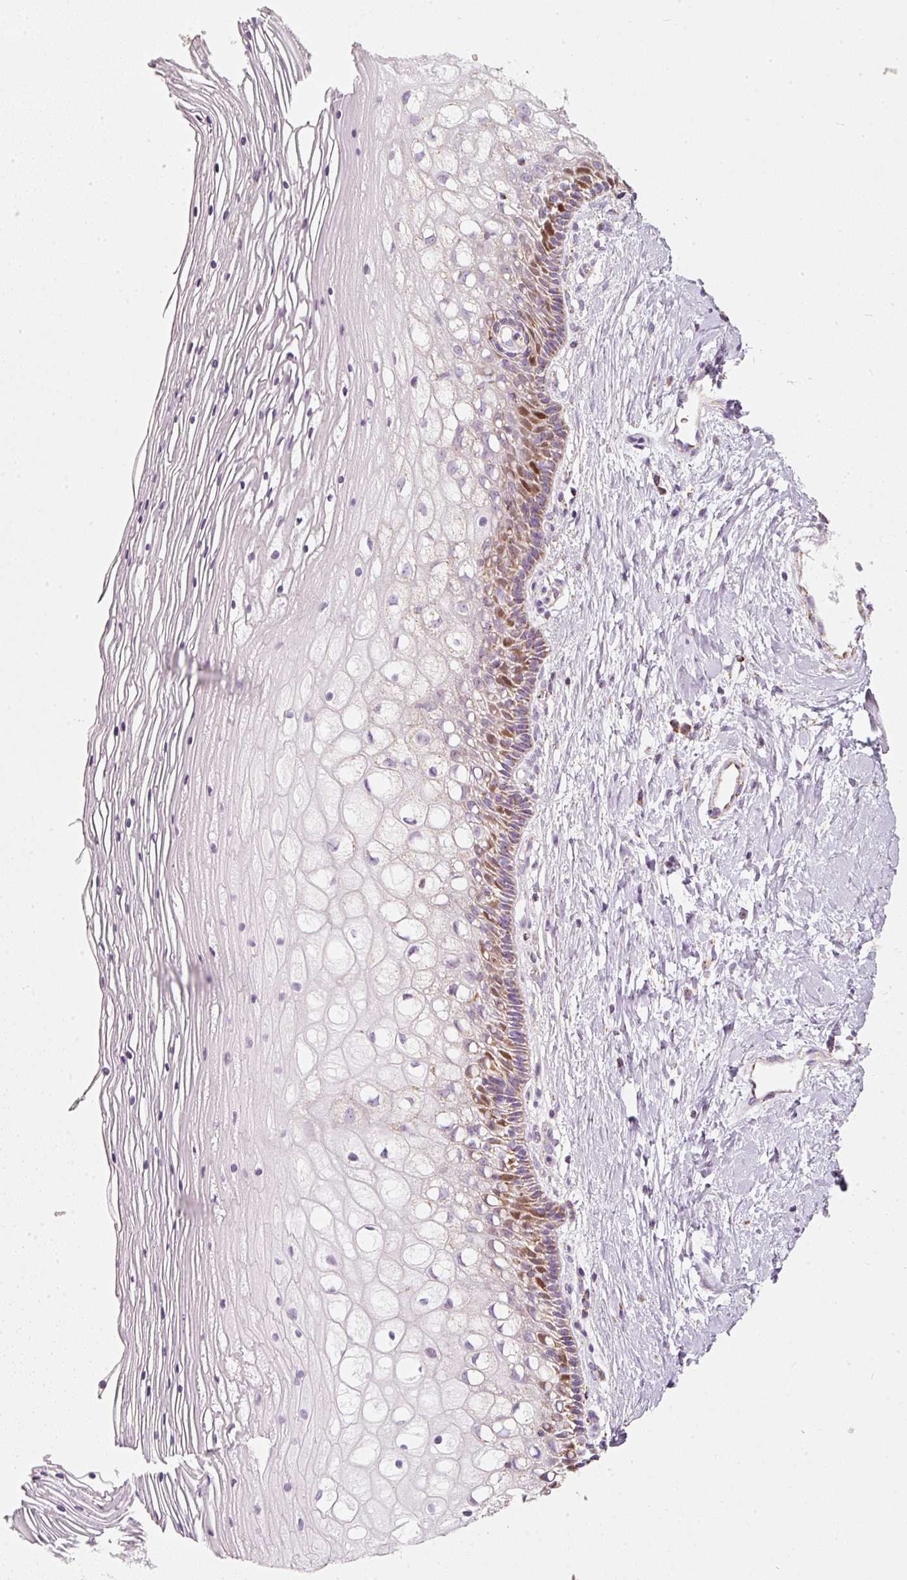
{"staining": {"intensity": "weak", "quantity": ">75%", "location": "cytoplasmic/membranous"}, "tissue": "cervix", "cell_type": "Glandular cells", "image_type": "normal", "snomed": [{"axis": "morphology", "description": "Normal tissue, NOS"}, {"axis": "topography", "description": "Cervix"}], "caption": "Cervix stained for a protein displays weak cytoplasmic/membranous positivity in glandular cells. Ihc stains the protein in brown and the nuclei are stained blue.", "gene": "DUT", "patient": {"sex": "female", "age": 36}}